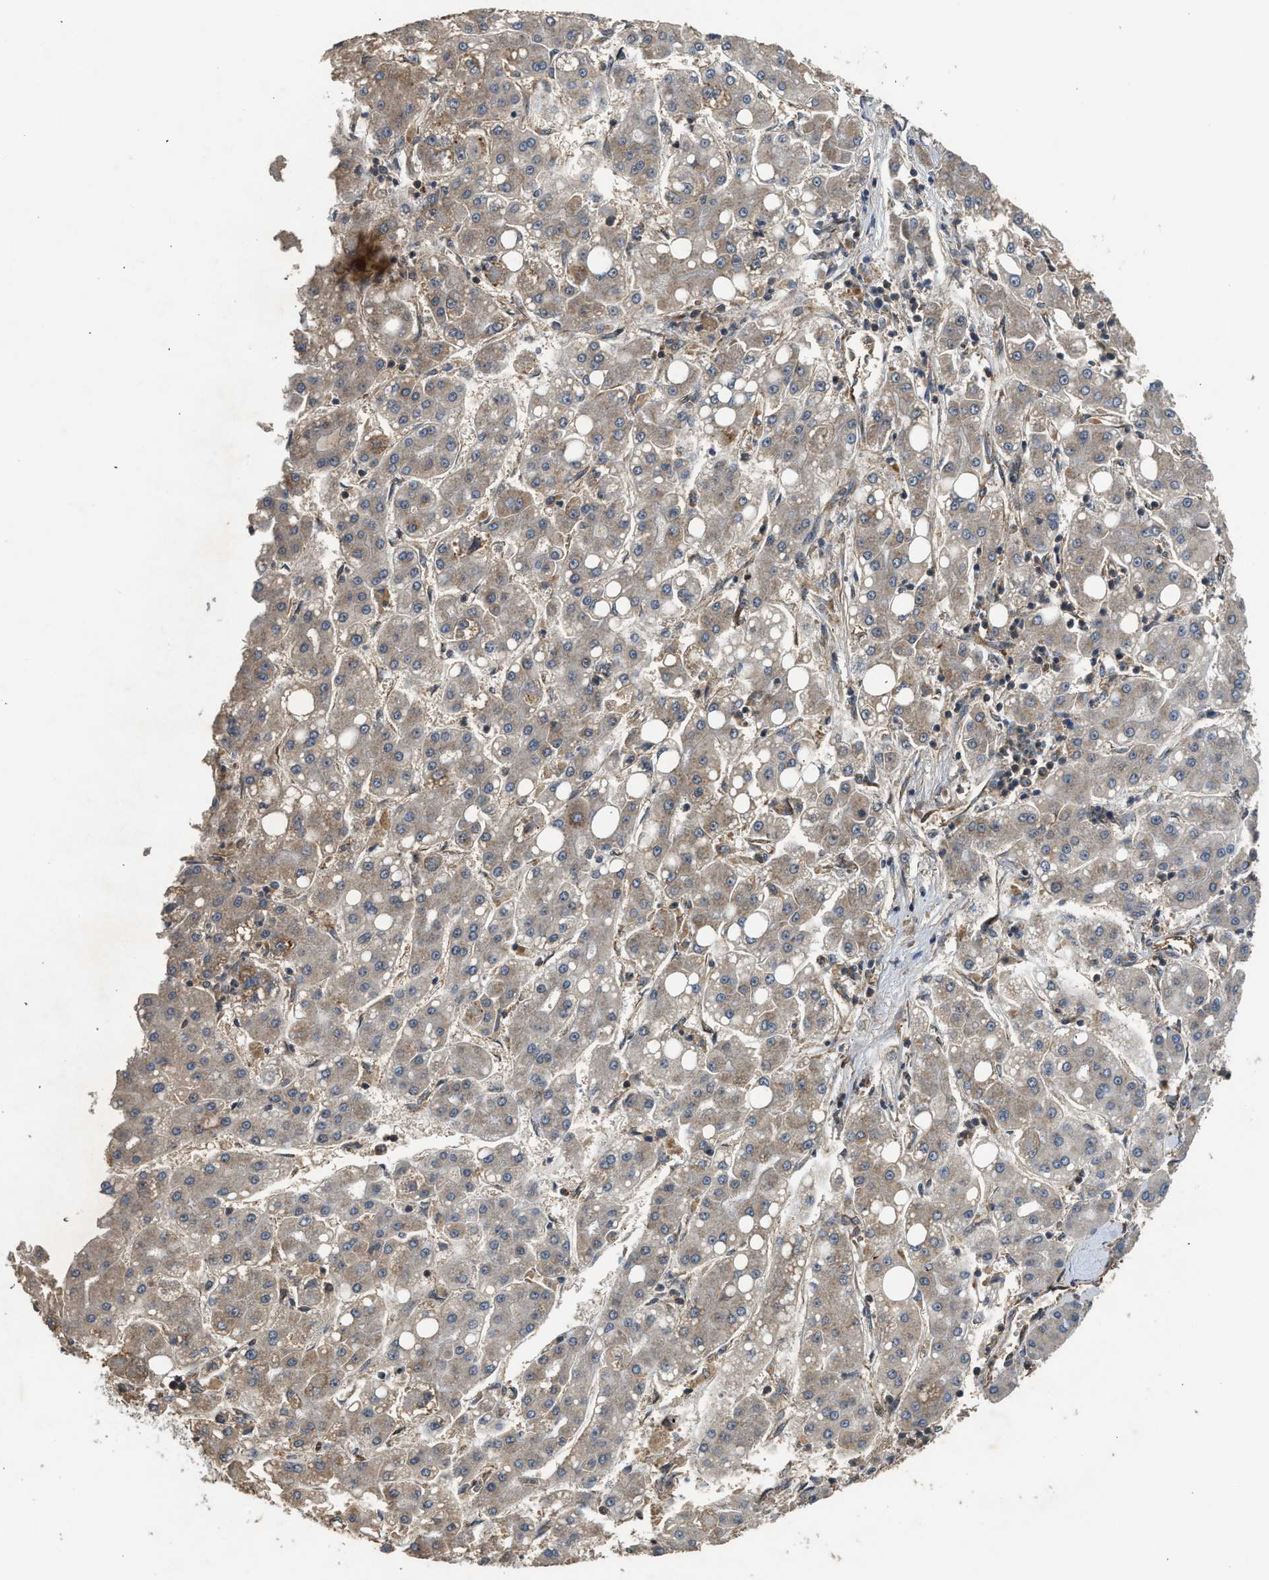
{"staining": {"intensity": "moderate", "quantity": "<25%", "location": "cytoplasmic/membranous"}, "tissue": "liver cancer", "cell_type": "Tumor cells", "image_type": "cancer", "snomed": [{"axis": "morphology", "description": "Carcinoma, Hepatocellular, NOS"}, {"axis": "topography", "description": "Liver"}], "caption": "Liver hepatocellular carcinoma stained with immunohistochemistry (IHC) shows moderate cytoplasmic/membranous expression in about <25% of tumor cells. (DAB IHC with brightfield microscopy, high magnification).", "gene": "HIP1R", "patient": {"sex": "male", "age": 65}}